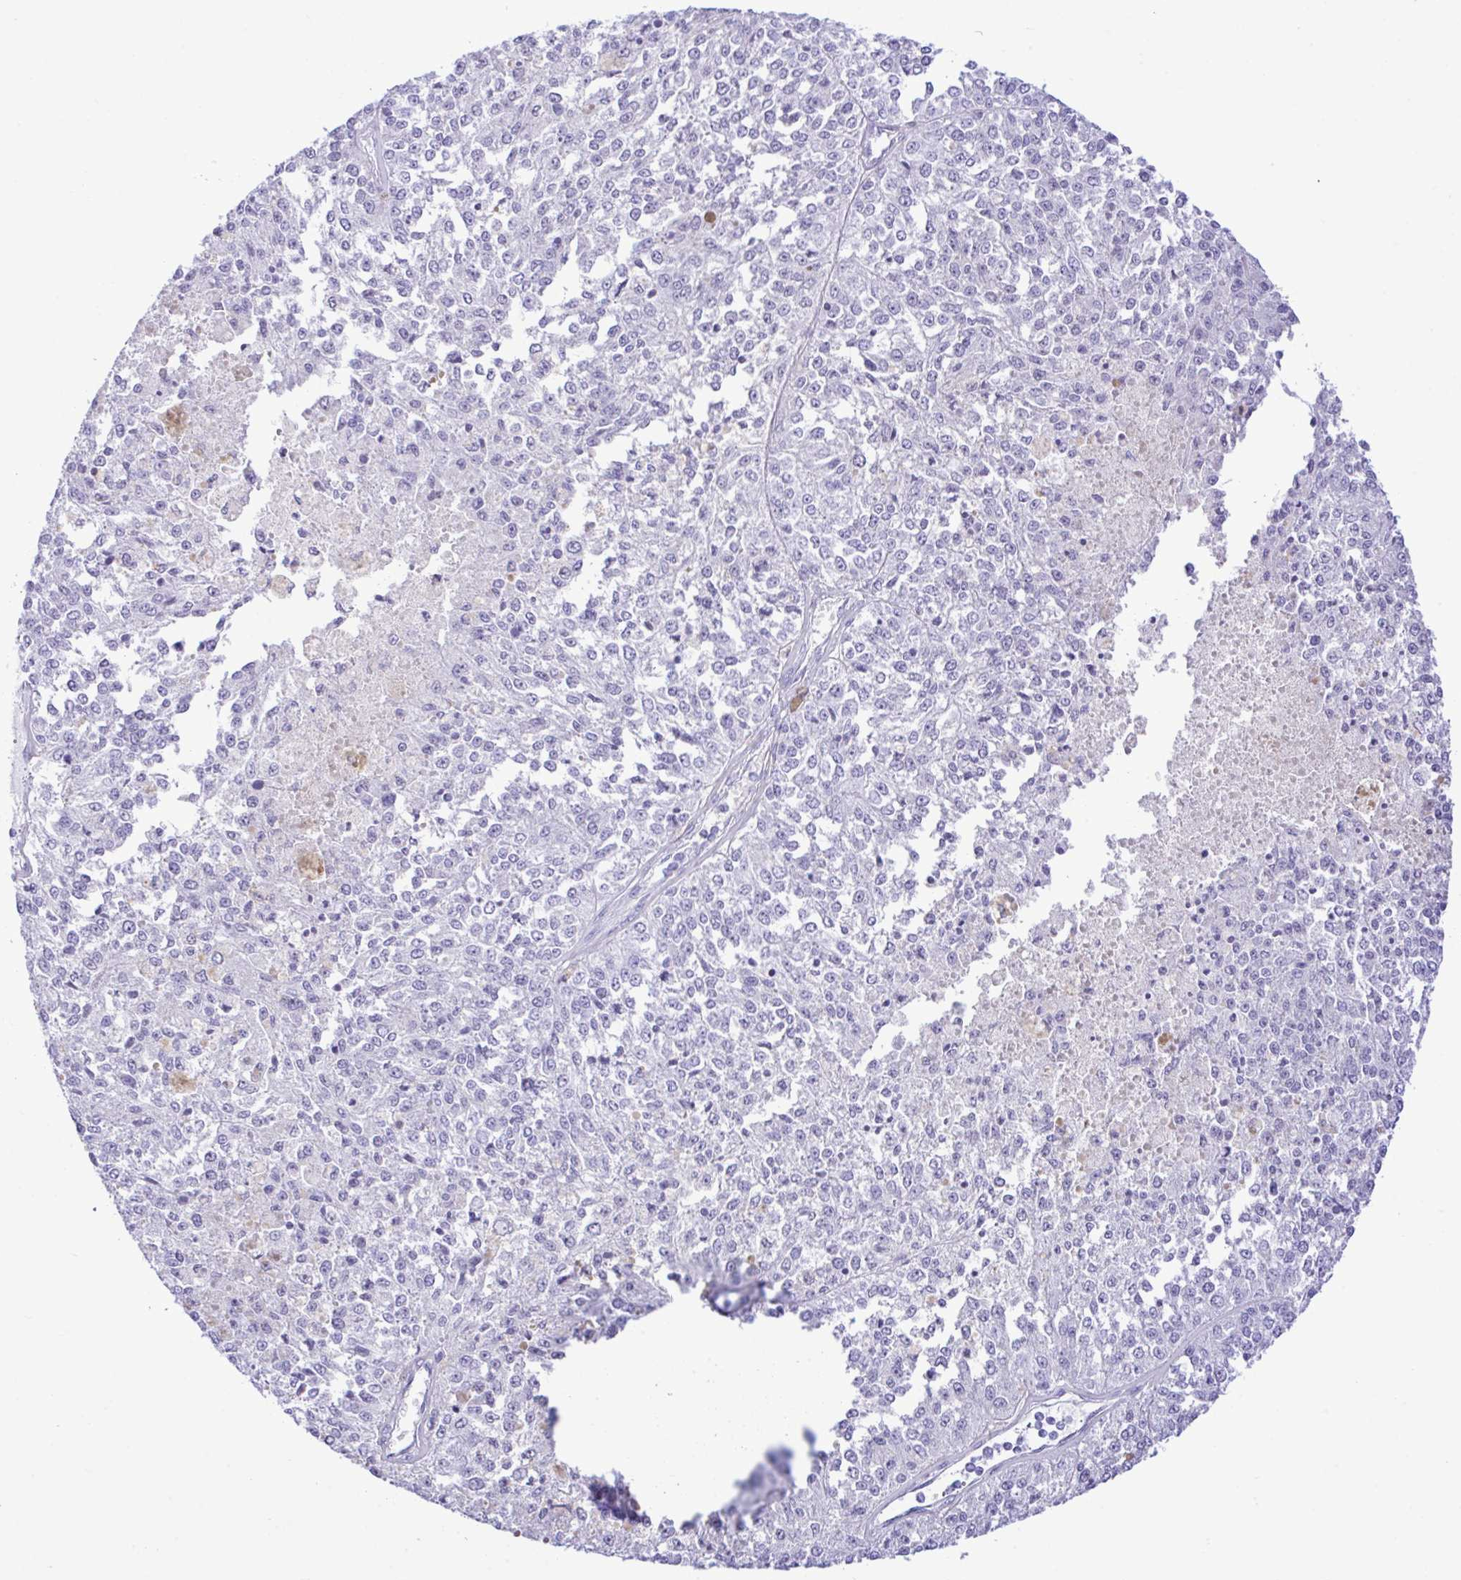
{"staining": {"intensity": "negative", "quantity": "none", "location": "none"}, "tissue": "melanoma", "cell_type": "Tumor cells", "image_type": "cancer", "snomed": [{"axis": "morphology", "description": "Malignant melanoma, Metastatic site"}, {"axis": "topography", "description": "Lymph node"}], "caption": "This is a histopathology image of IHC staining of melanoma, which shows no staining in tumor cells.", "gene": "SELENOV", "patient": {"sex": "female", "age": 64}}